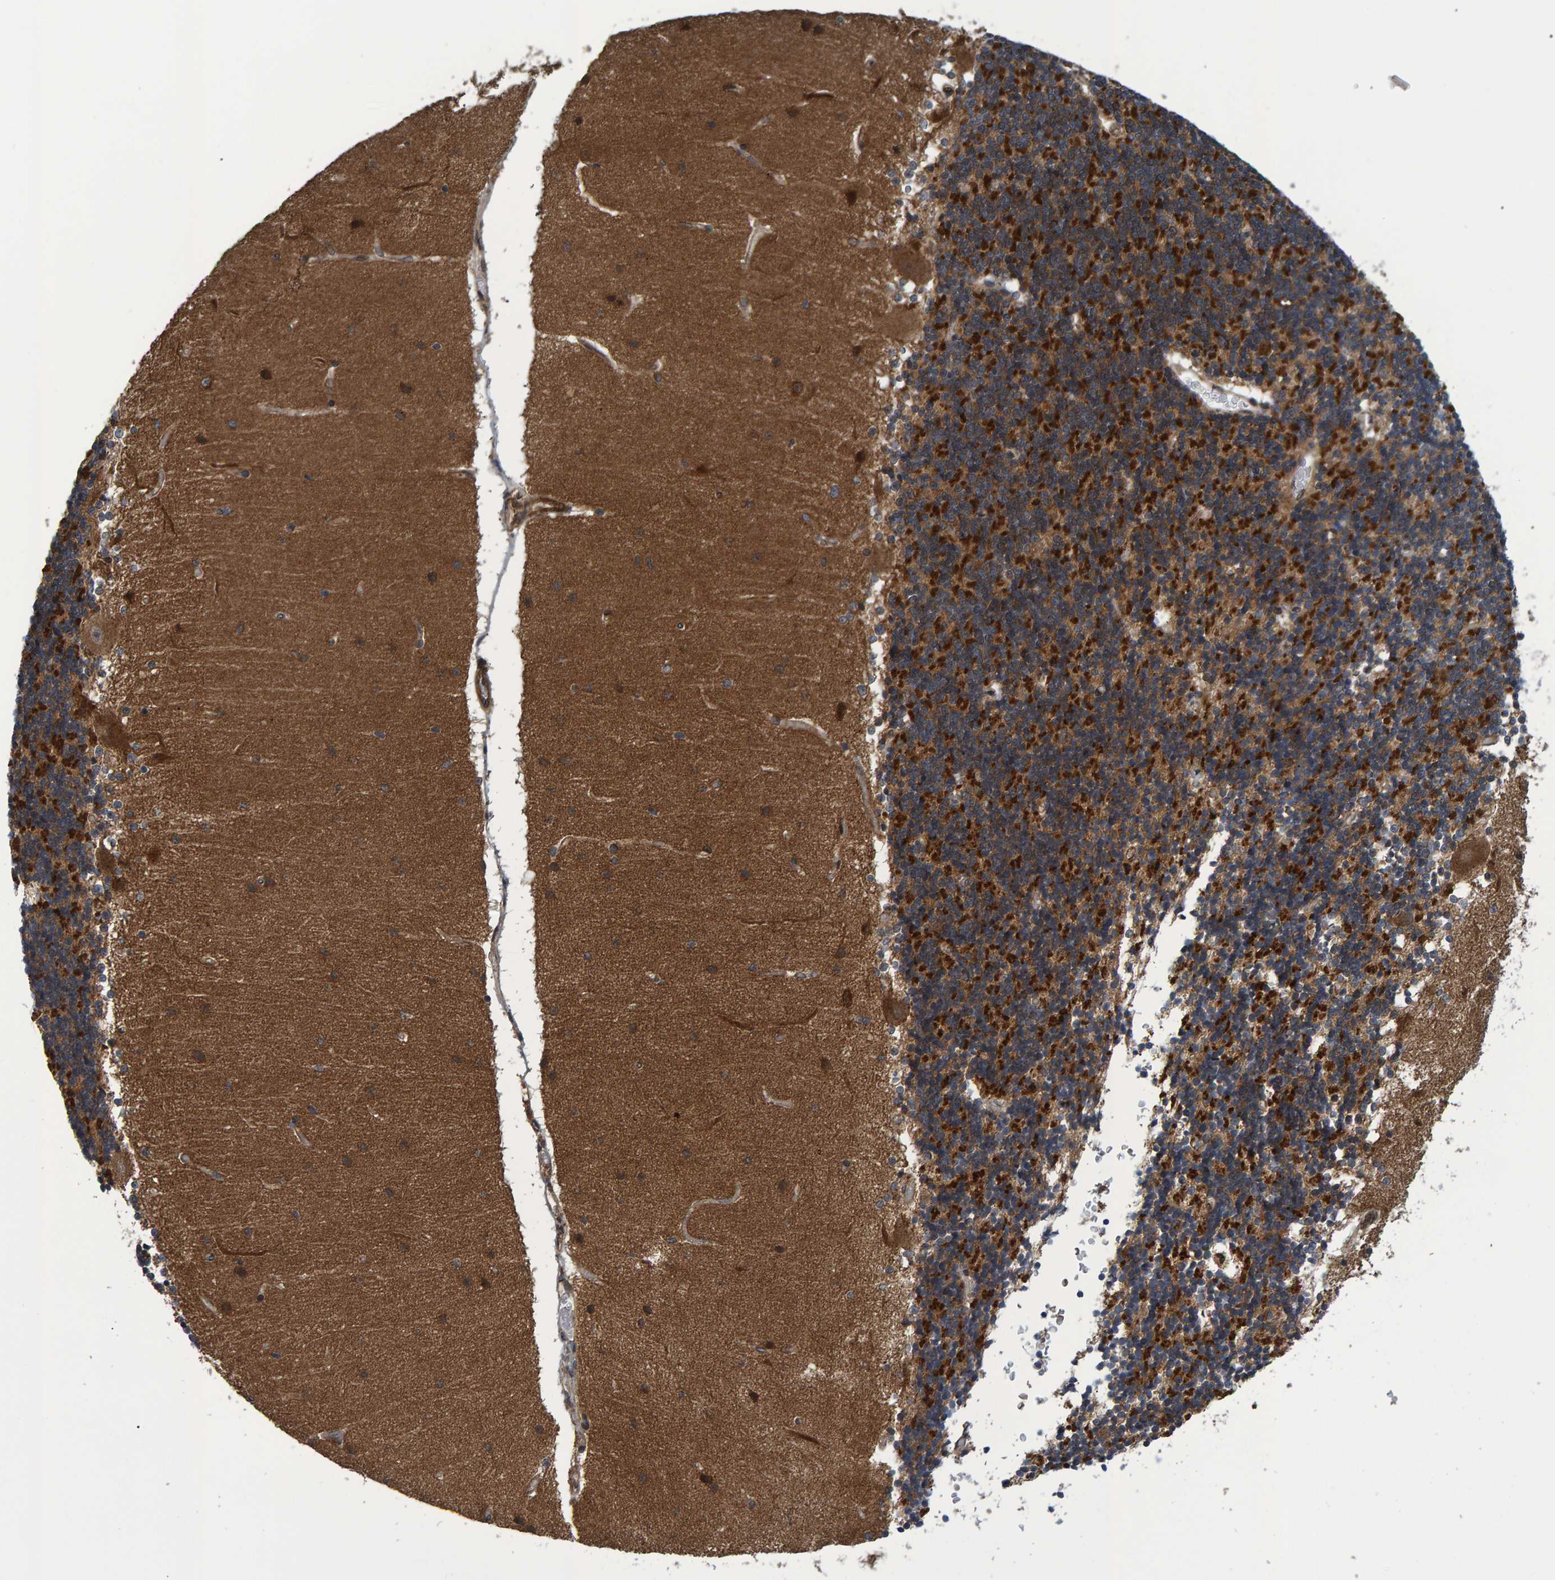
{"staining": {"intensity": "strong", "quantity": ">75%", "location": "cytoplasmic/membranous"}, "tissue": "cerebellum", "cell_type": "Cells in granular layer", "image_type": "normal", "snomed": [{"axis": "morphology", "description": "Normal tissue, NOS"}, {"axis": "topography", "description": "Cerebellum"}], "caption": "Brown immunohistochemical staining in unremarkable cerebellum demonstrates strong cytoplasmic/membranous staining in approximately >75% of cells in granular layer.", "gene": "ATP6V1H", "patient": {"sex": "female", "age": 54}}